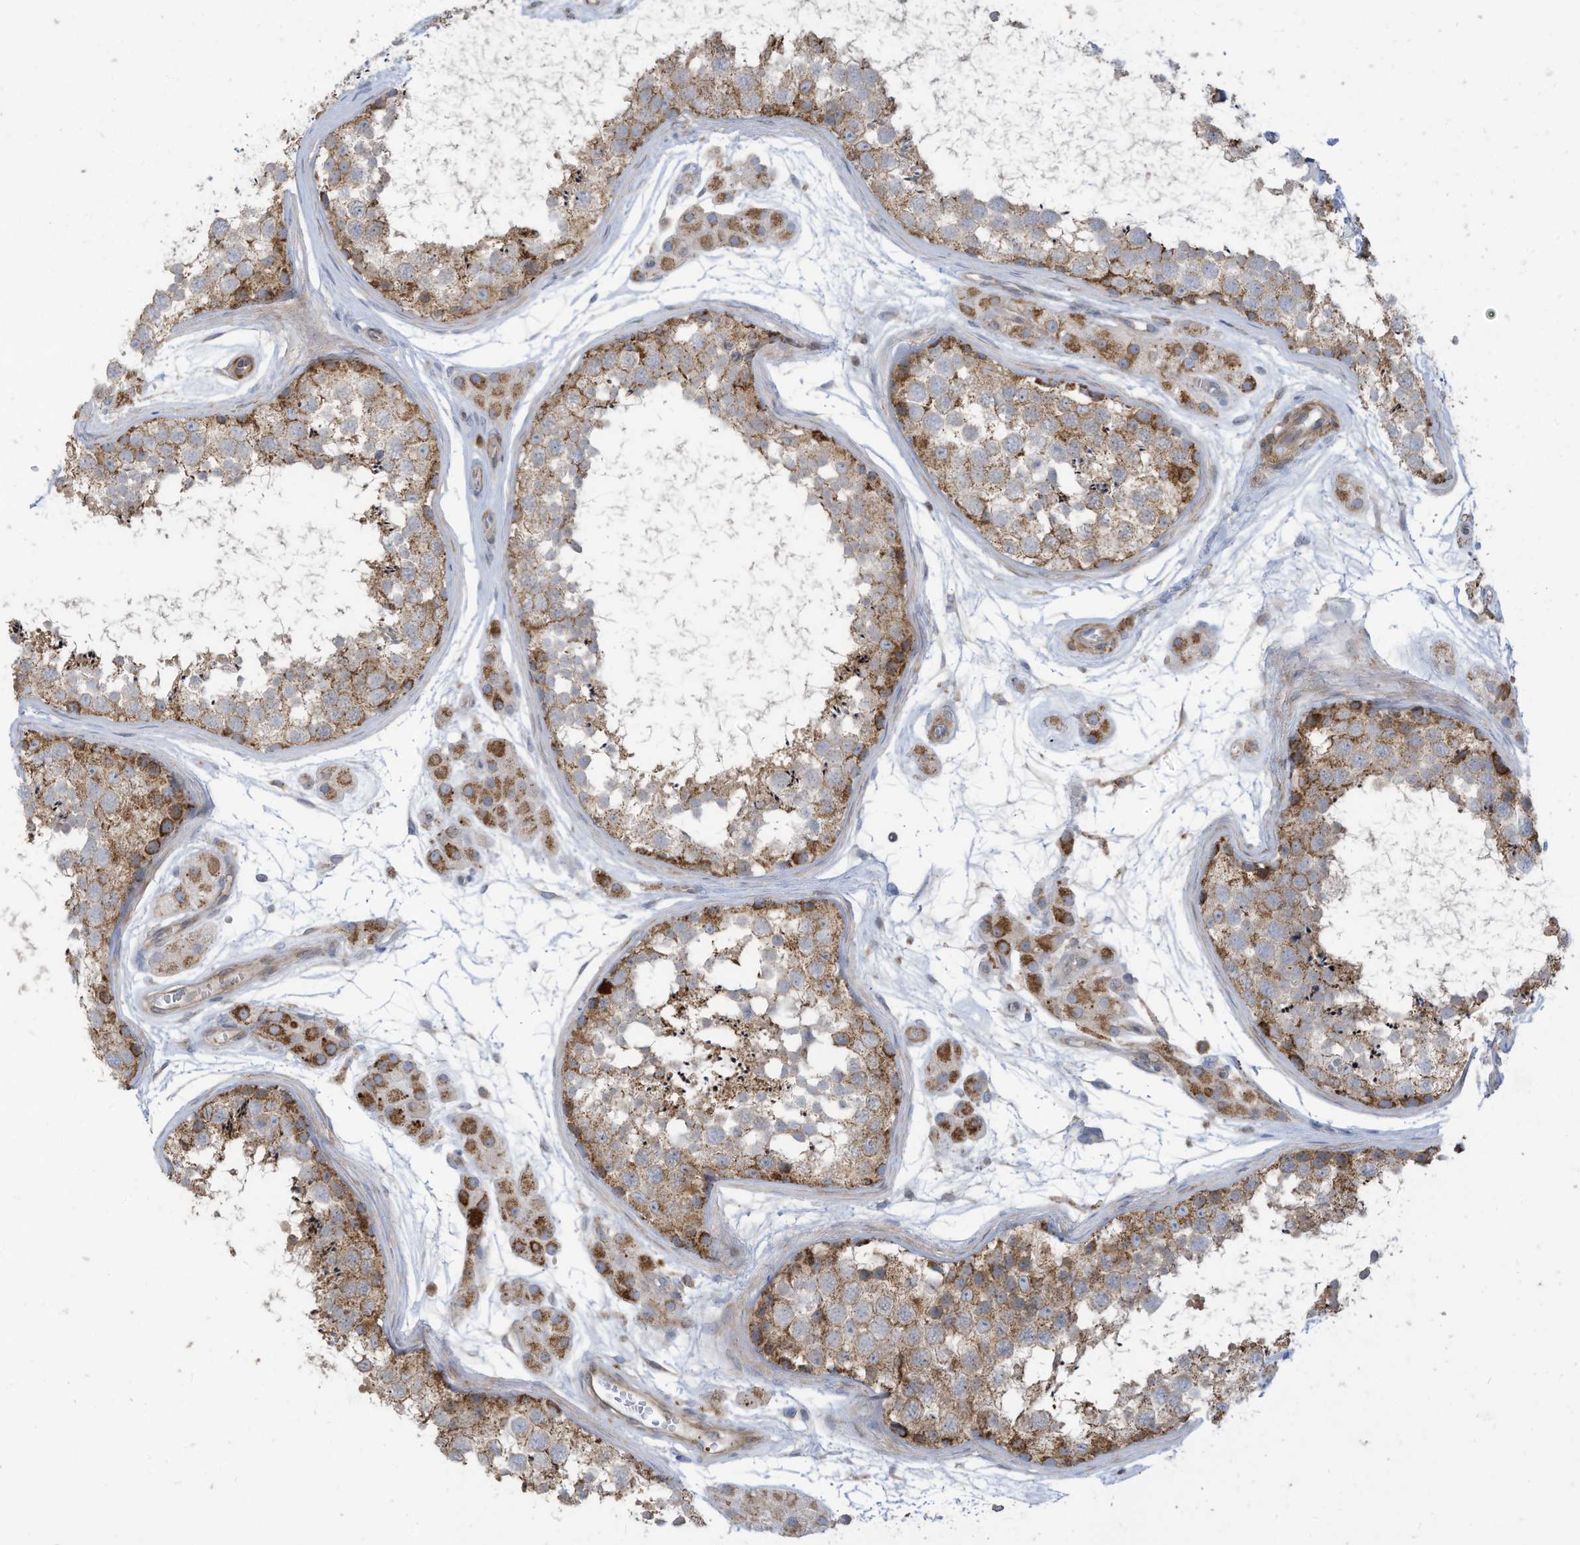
{"staining": {"intensity": "moderate", "quantity": ">75%", "location": "cytoplasmic/membranous"}, "tissue": "testis", "cell_type": "Cells in seminiferous ducts", "image_type": "normal", "snomed": [{"axis": "morphology", "description": "Normal tissue, NOS"}, {"axis": "topography", "description": "Testis"}], "caption": "Testis stained with a brown dye displays moderate cytoplasmic/membranous positive positivity in approximately >75% of cells in seminiferous ducts.", "gene": "GTPBP2", "patient": {"sex": "male", "age": 56}}